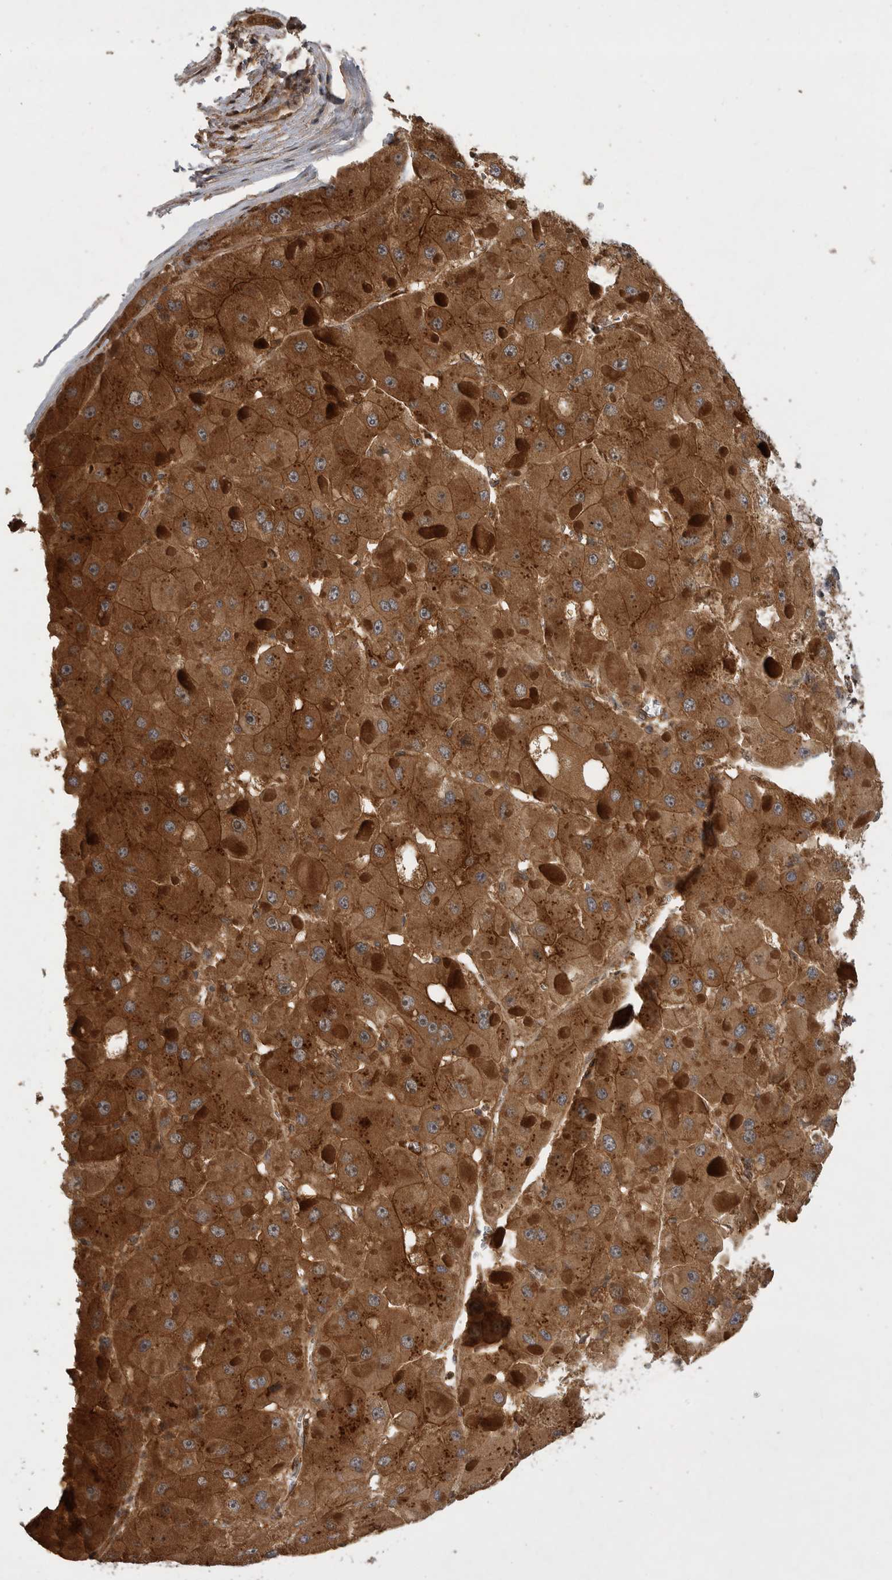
{"staining": {"intensity": "strong", "quantity": ">75%", "location": "cytoplasmic/membranous"}, "tissue": "liver cancer", "cell_type": "Tumor cells", "image_type": "cancer", "snomed": [{"axis": "morphology", "description": "Carcinoma, Hepatocellular, NOS"}, {"axis": "topography", "description": "Liver"}], "caption": "About >75% of tumor cells in liver cancer (hepatocellular carcinoma) display strong cytoplasmic/membranous protein expression as visualized by brown immunohistochemical staining.", "gene": "ZNF232", "patient": {"sex": "female", "age": 73}}